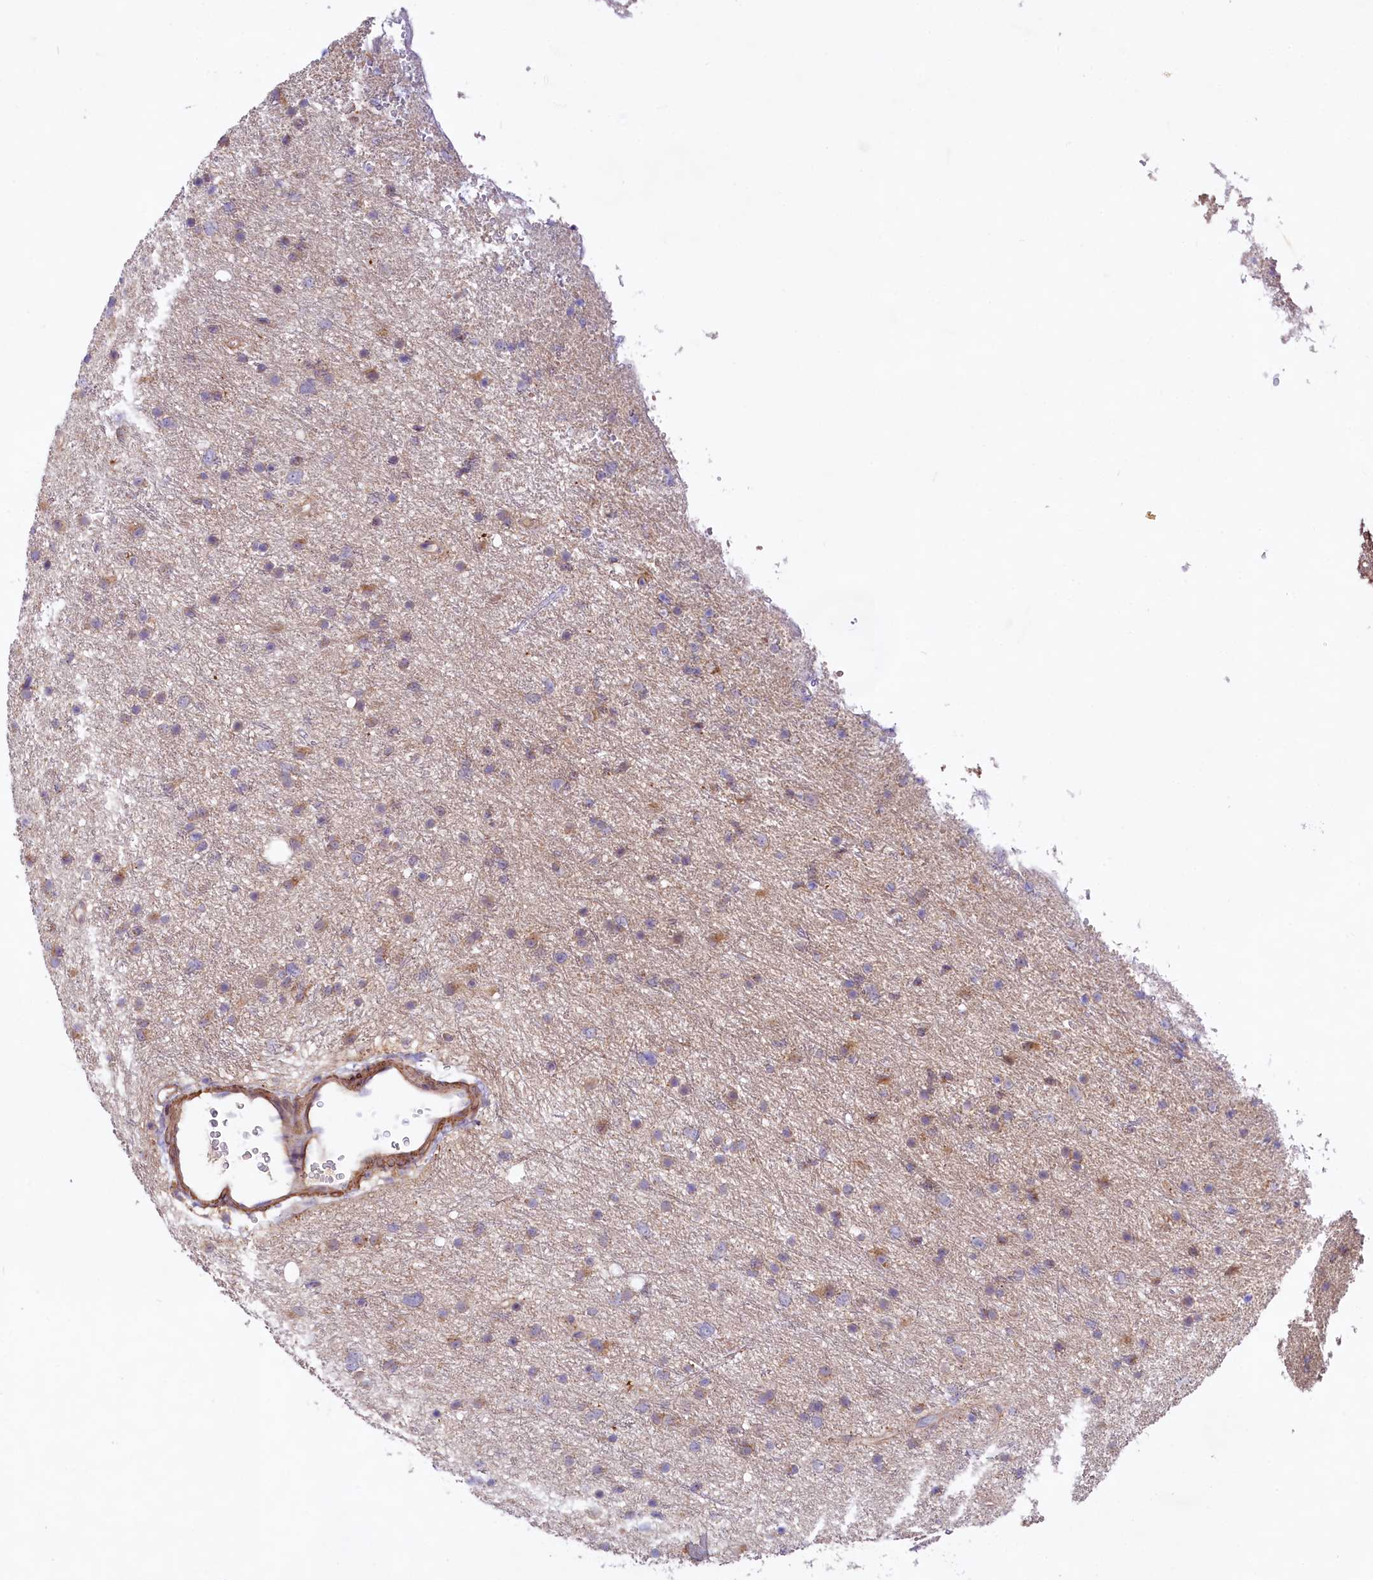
{"staining": {"intensity": "weak", "quantity": "<25%", "location": "cytoplasmic/membranous"}, "tissue": "glioma", "cell_type": "Tumor cells", "image_type": "cancer", "snomed": [{"axis": "morphology", "description": "Glioma, malignant, Low grade"}, {"axis": "topography", "description": "Cerebral cortex"}], "caption": "Protein analysis of malignant glioma (low-grade) shows no significant staining in tumor cells. (DAB immunohistochemistry (IHC) visualized using brightfield microscopy, high magnification).", "gene": "VPS11", "patient": {"sex": "female", "age": 39}}